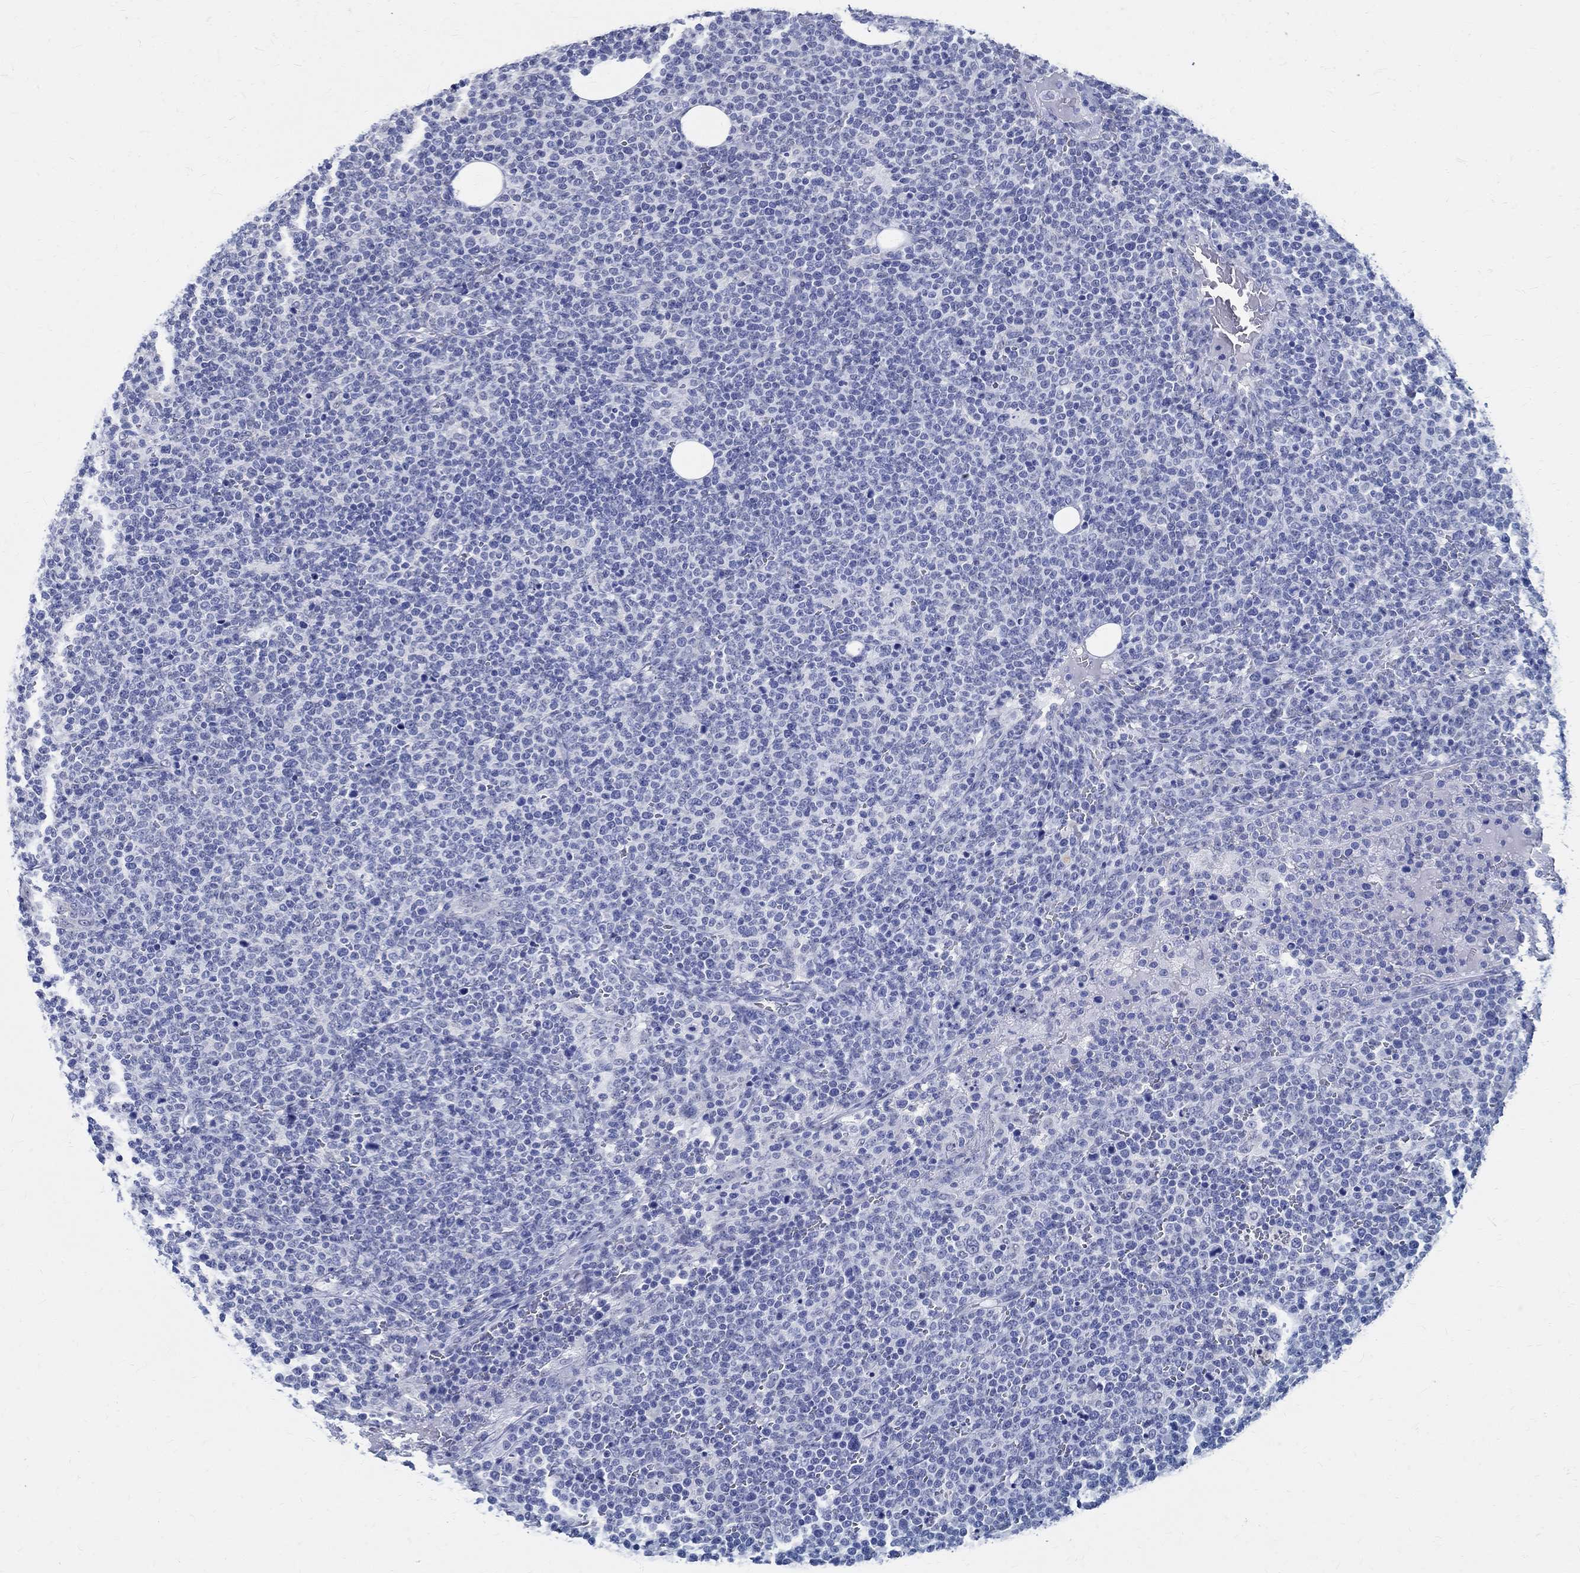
{"staining": {"intensity": "negative", "quantity": "none", "location": "none"}, "tissue": "lymphoma", "cell_type": "Tumor cells", "image_type": "cancer", "snomed": [{"axis": "morphology", "description": "Malignant lymphoma, non-Hodgkin's type, High grade"}, {"axis": "topography", "description": "Lymph node"}], "caption": "This is an immunohistochemistry (IHC) micrograph of high-grade malignant lymphoma, non-Hodgkin's type. There is no staining in tumor cells.", "gene": "TSPAN16", "patient": {"sex": "male", "age": 61}}